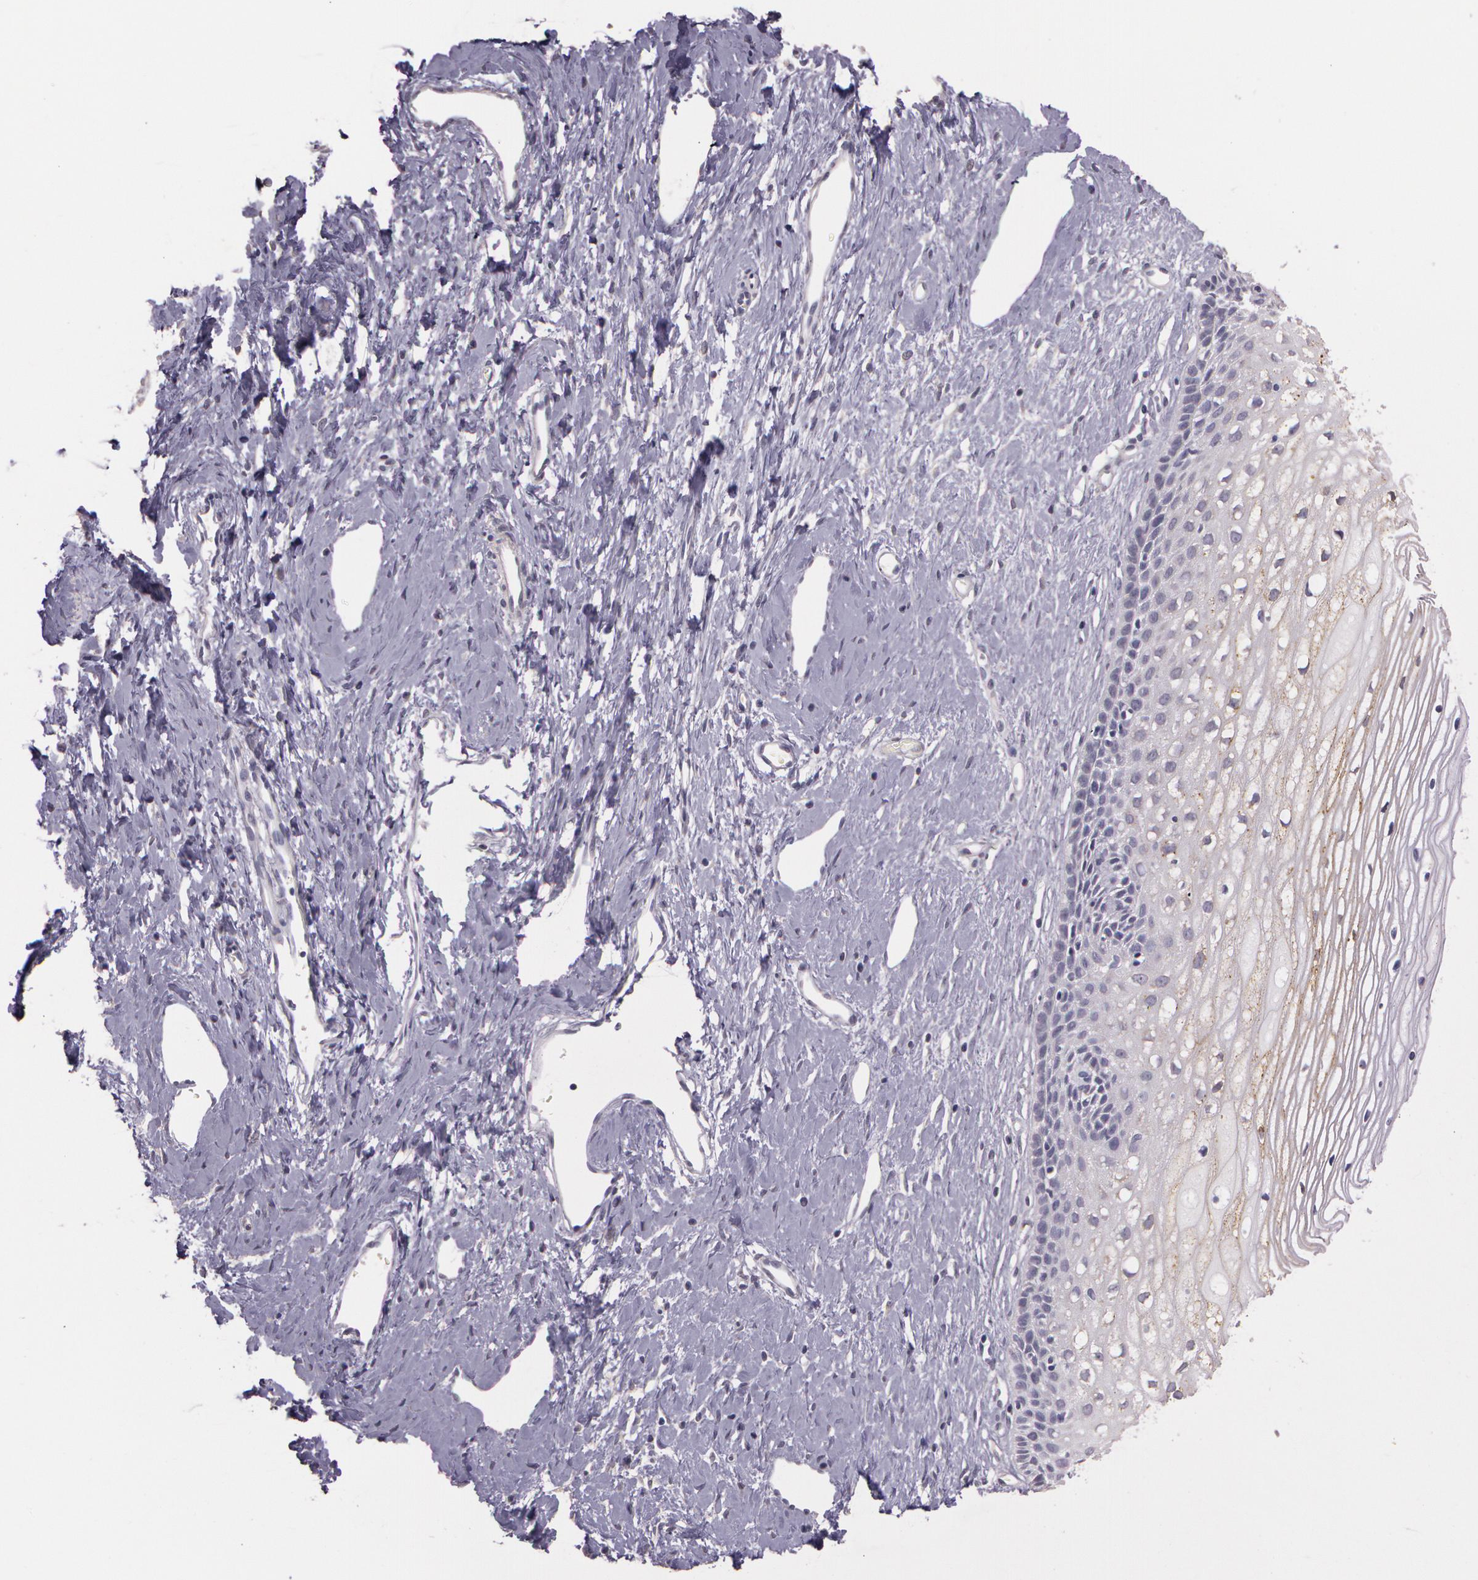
{"staining": {"intensity": "negative", "quantity": "none", "location": "none"}, "tissue": "cervix", "cell_type": "Glandular cells", "image_type": "normal", "snomed": [{"axis": "morphology", "description": "Normal tissue, NOS"}, {"axis": "topography", "description": "Cervix"}], "caption": "Immunohistochemistry (IHC) histopathology image of benign cervix: human cervix stained with DAB reveals no significant protein positivity in glandular cells.", "gene": "G2E3", "patient": {"sex": "female", "age": 40}}